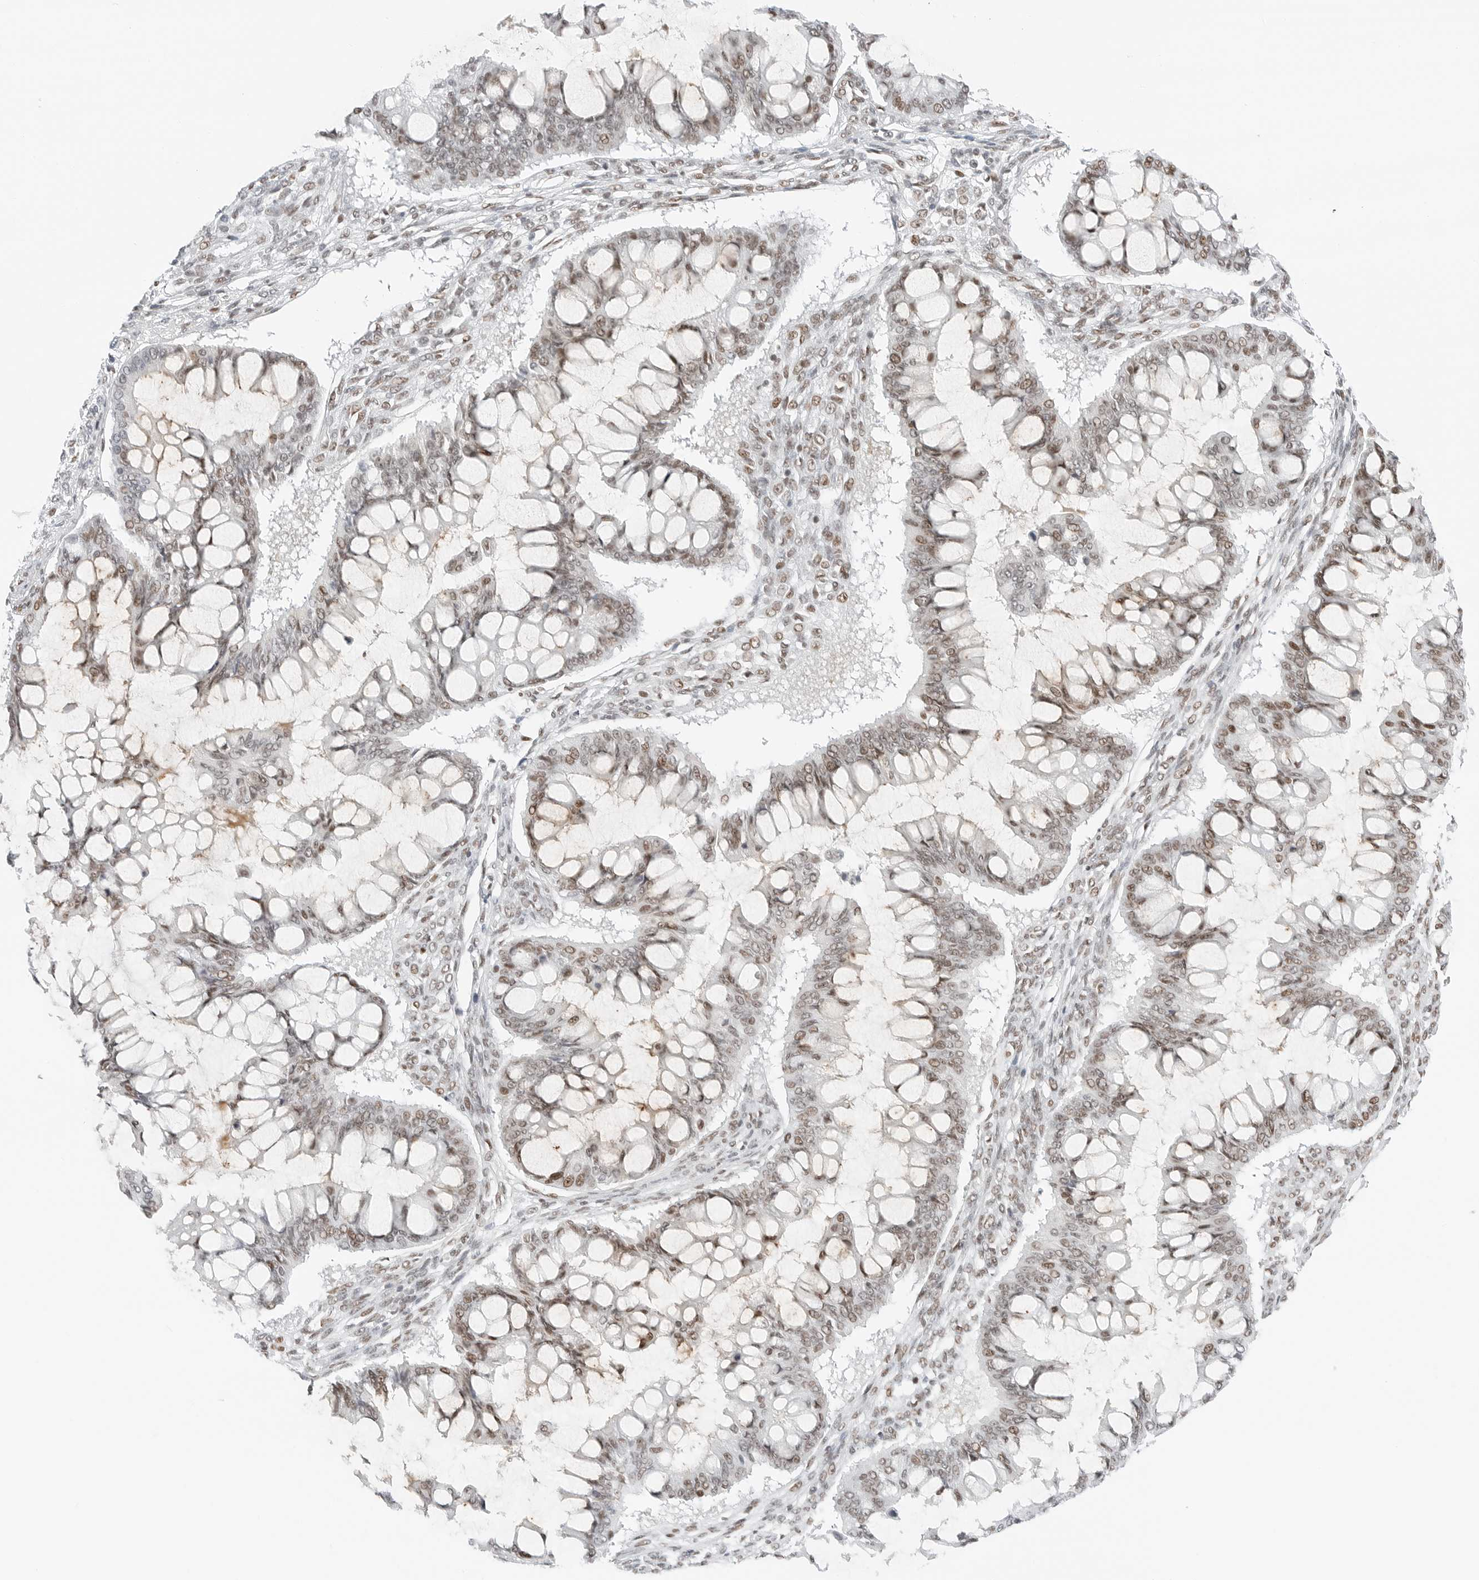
{"staining": {"intensity": "moderate", "quantity": "25%-75%", "location": "nuclear"}, "tissue": "ovarian cancer", "cell_type": "Tumor cells", "image_type": "cancer", "snomed": [{"axis": "morphology", "description": "Cystadenocarcinoma, mucinous, NOS"}, {"axis": "topography", "description": "Ovary"}], "caption": "Immunohistochemistry of human ovarian cancer (mucinous cystadenocarcinoma) shows medium levels of moderate nuclear expression in approximately 25%-75% of tumor cells. (DAB (3,3'-diaminobenzidine) IHC with brightfield microscopy, high magnification).", "gene": "CRTC2", "patient": {"sex": "female", "age": 73}}